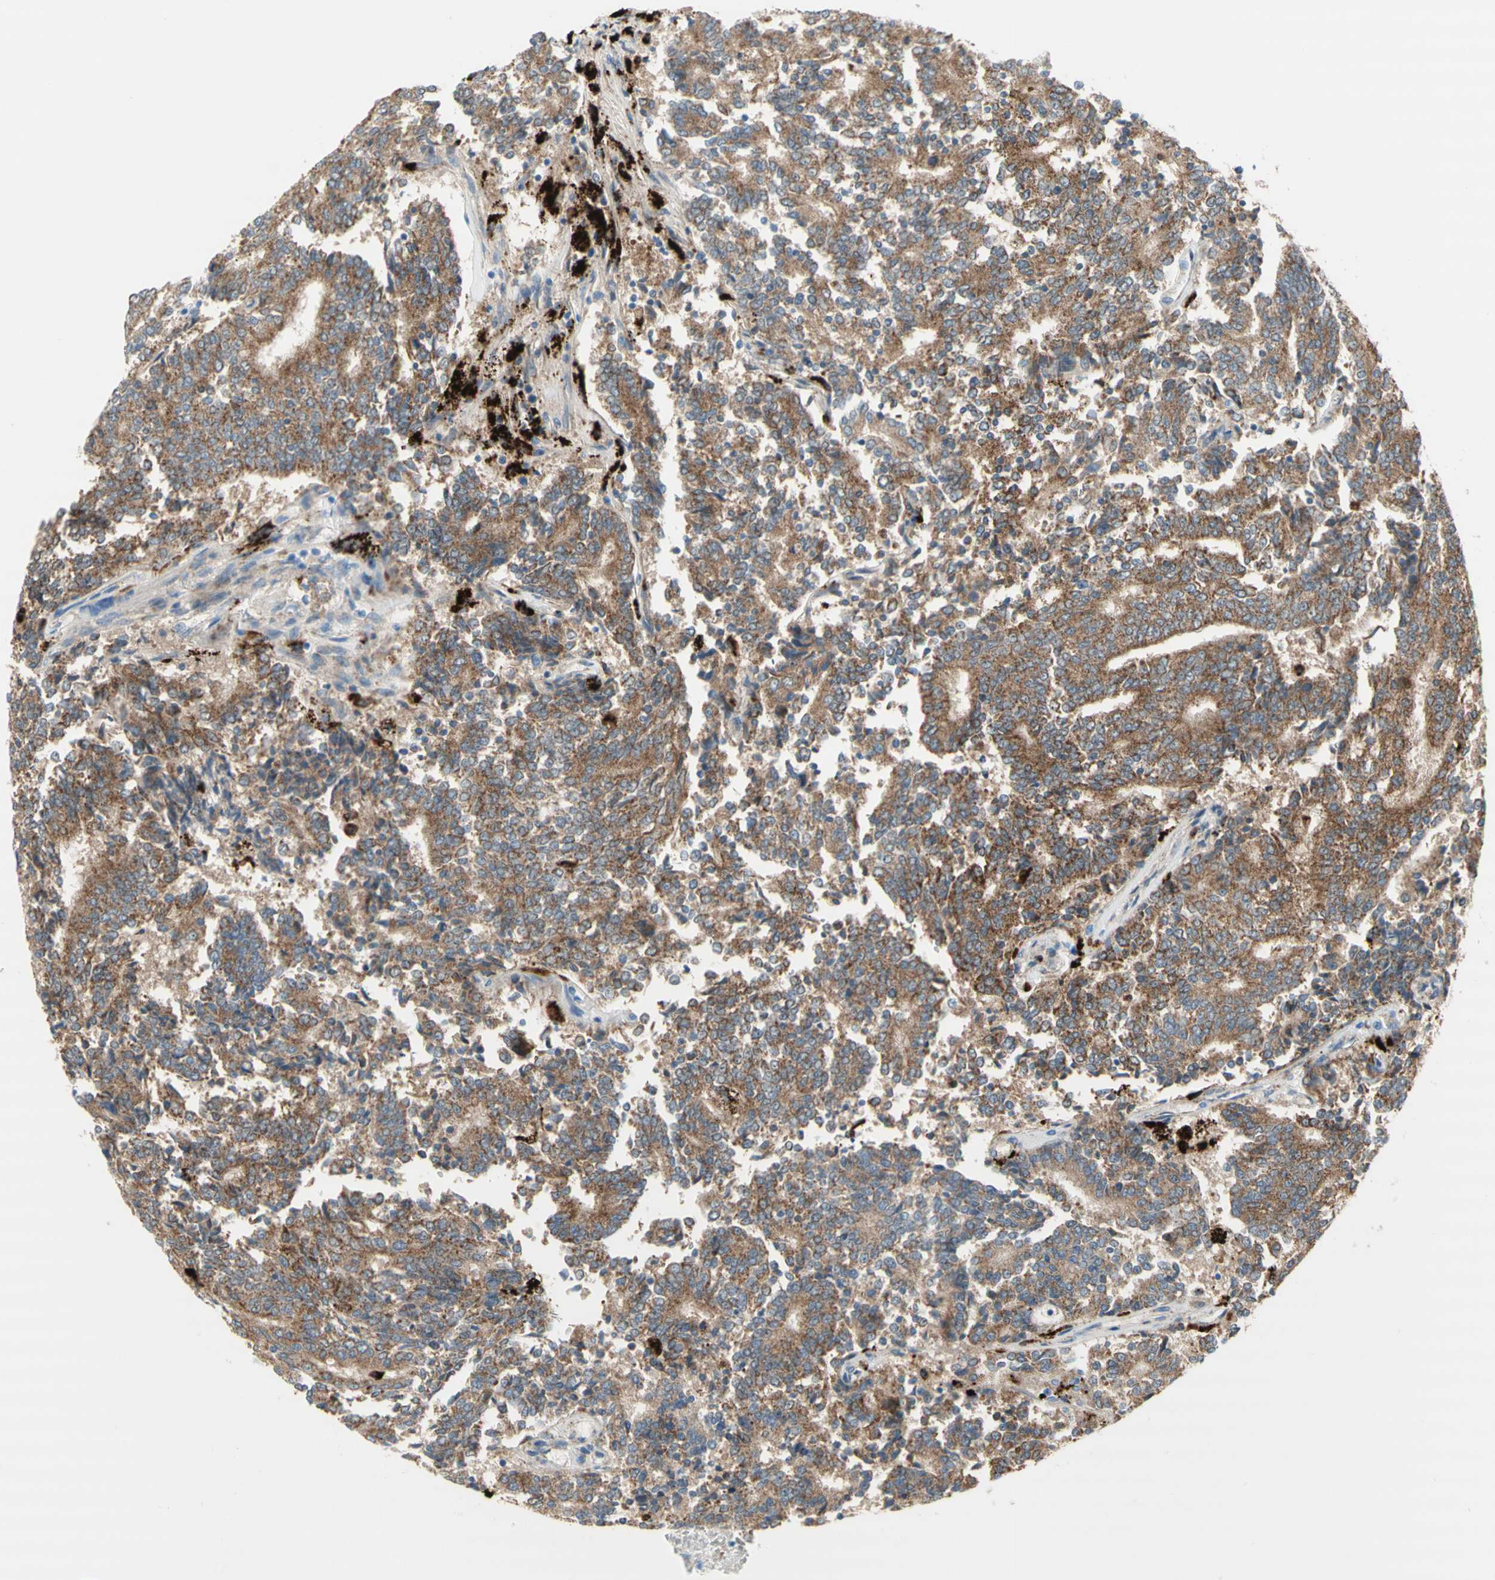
{"staining": {"intensity": "moderate", "quantity": ">75%", "location": "cytoplasmic/membranous"}, "tissue": "prostate cancer", "cell_type": "Tumor cells", "image_type": "cancer", "snomed": [{"axis": "morphology", "description": "Normal tissue, NOS"}, {"axis": "morphology", "description": "Adenocarcinoma, High grade"}, {"axis": "topography", "description": "Prostate"}, {"axis": "topography", "description": "Seminal veicle"}], "caption": "This photomicrograph reveals immunohistochemistry staining of human prostate cancer (adenocarcinoma (high-grade)), with medium moderate cytoplasmic/membranous staining in about >75% of tumor cells.", "gene": "URB2", "patient": {"sex": "male", "age": 55}}